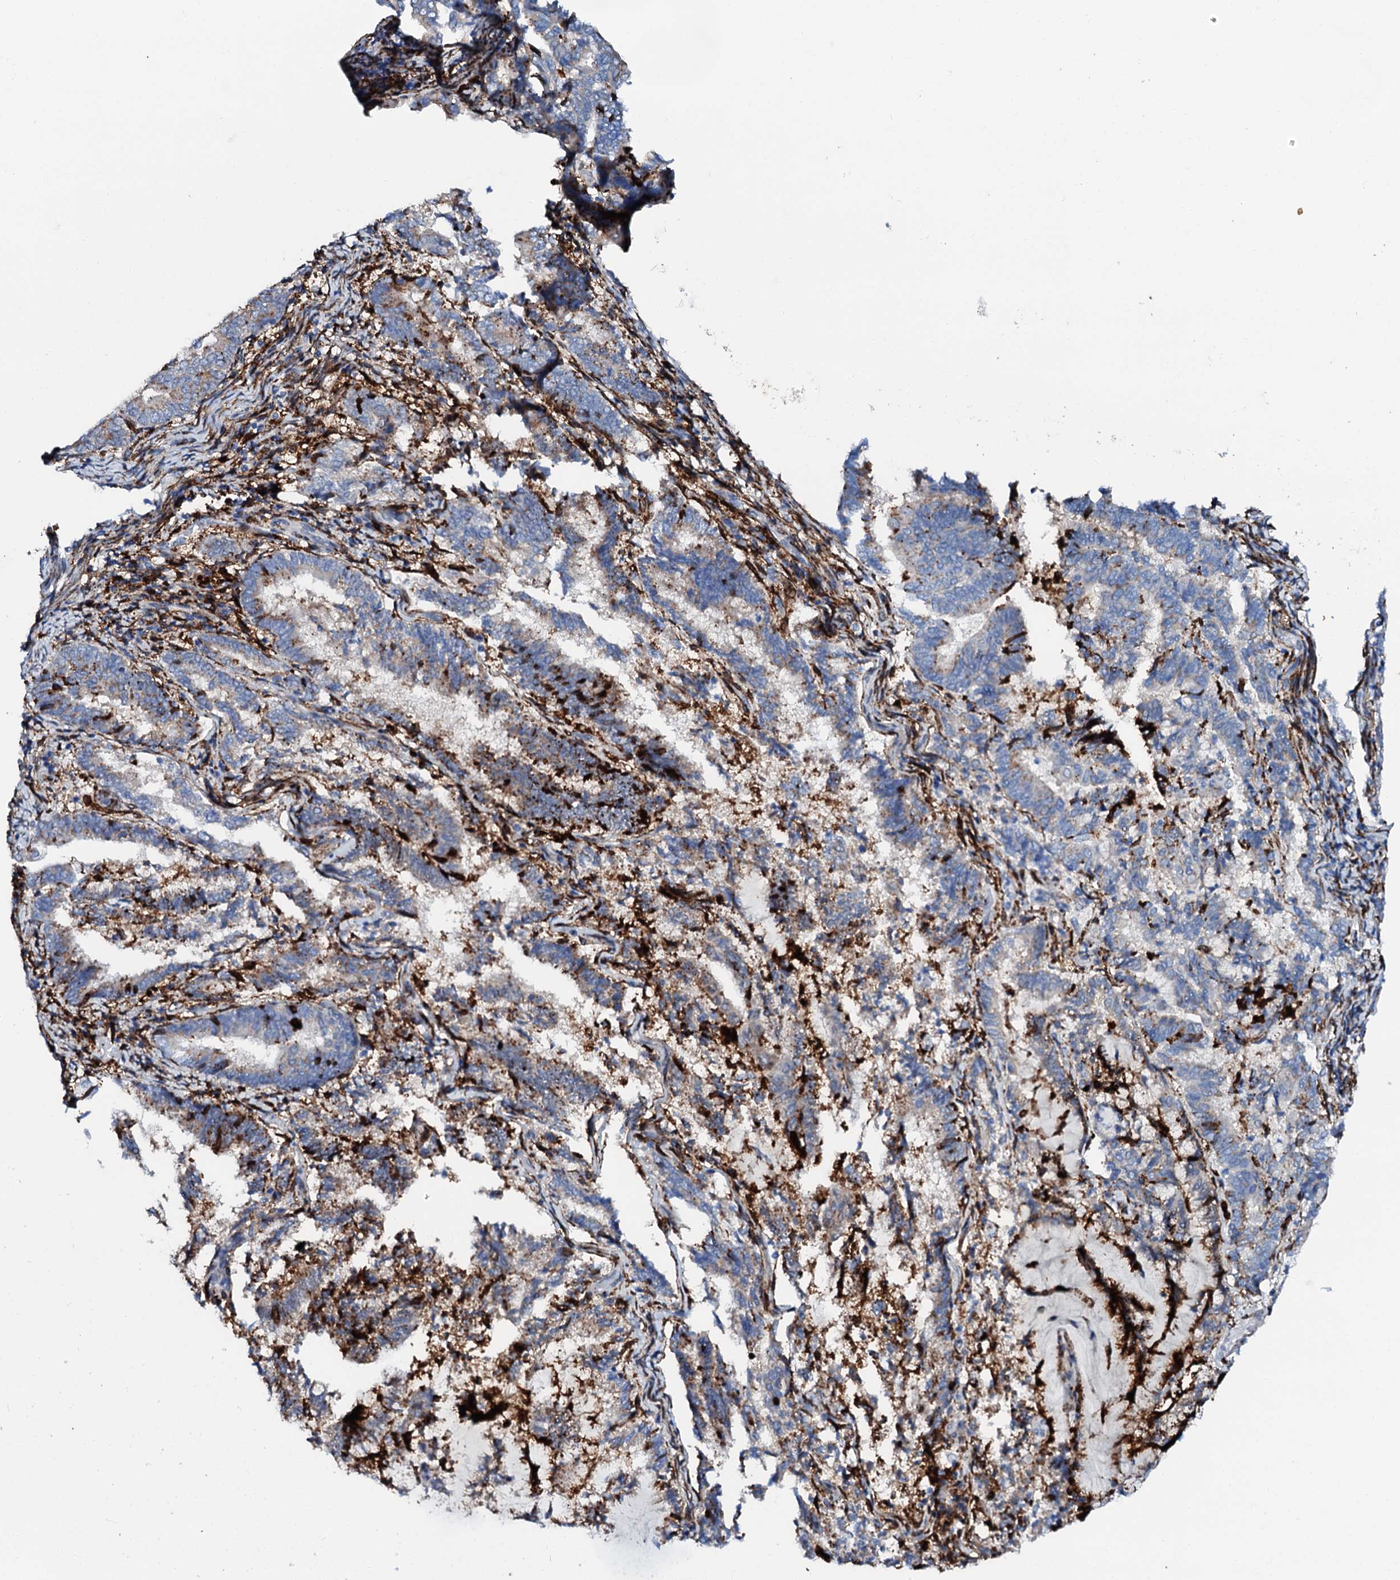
{"staining": {"intensity": "moderate", "quantity": "<25%", "location": "cytoplasmic/membranous"}, "tissue": "endometrial cancer", "cell_type": "Tumor cells", "image_type": "cancer", "snomed": [{"axis": "morphology", "description": "Adenocarcinoma, NOS"}, {"axis": "topography", "description": "Endometrium"}], "caption": "Human endometrial adenocarcinoma stained with a brown dye shows moderate cytoplasmic/membranous positive staining in about <25% of tumor cells.", "gene": "MED13L", "patient": {"sex": "female", "age": 80}}